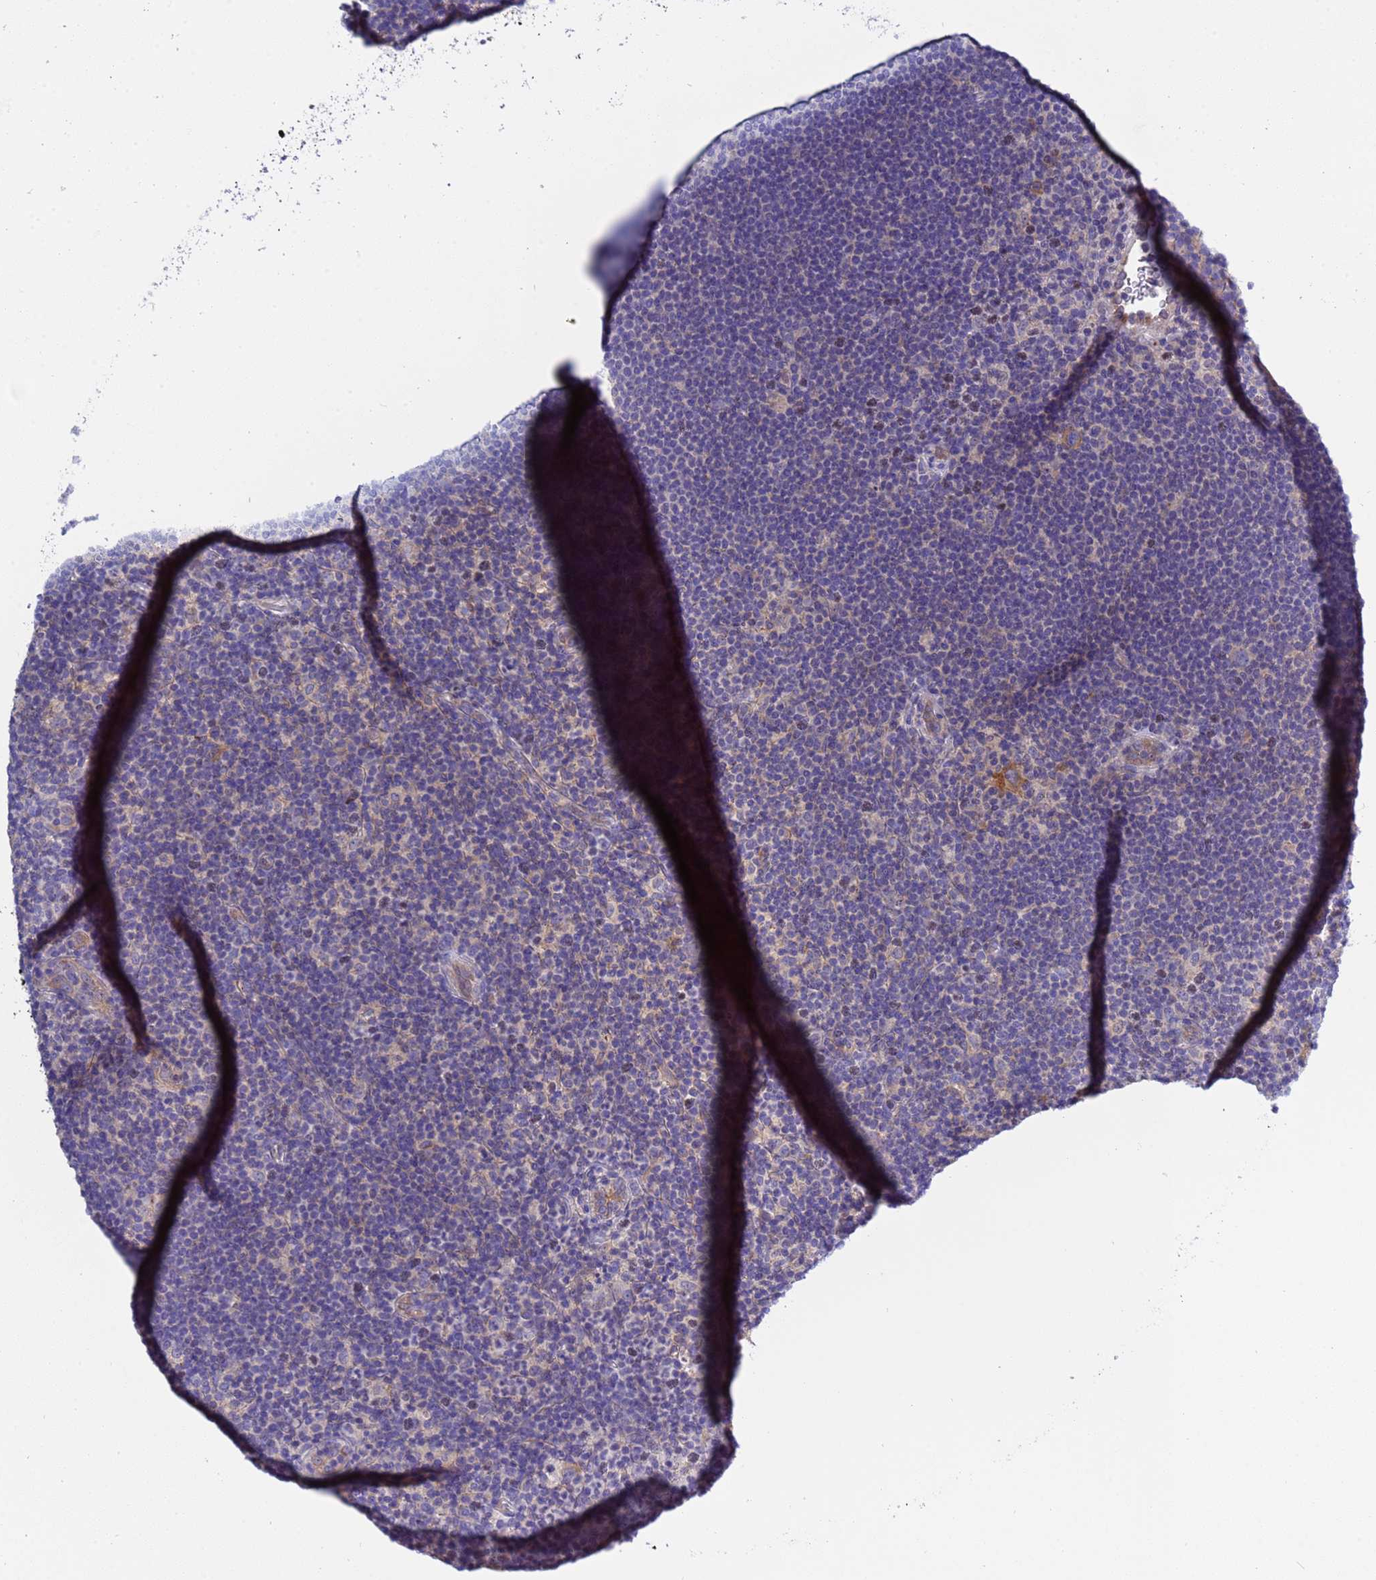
{"staining": {"intensity": "weak", "quantity": ">75%", "location": "cytoplasmic/membranous"}, "tissue": "lymphoma", "cell_type": "Tumor cells", "image_type": "cancer", "snomed": [{"axis": "morphology", "description": "Hodgkin's disease, NOS"}, {"axis": "topography", "description": "Lymph node"}], "caption": "Hodgkin's disease stained with DAB (3,3'-diaminobenzidine) IHC shows low levels of weak cytoplasmic/membranous staining in approximately >75% of tumor cells. (Stains: DAB in brown, nuclei in blue, Microscopy: brightfield microscopy at high magnification).", "gene": "RC3H2", "patient": {"sex": "female", "age": 57}}